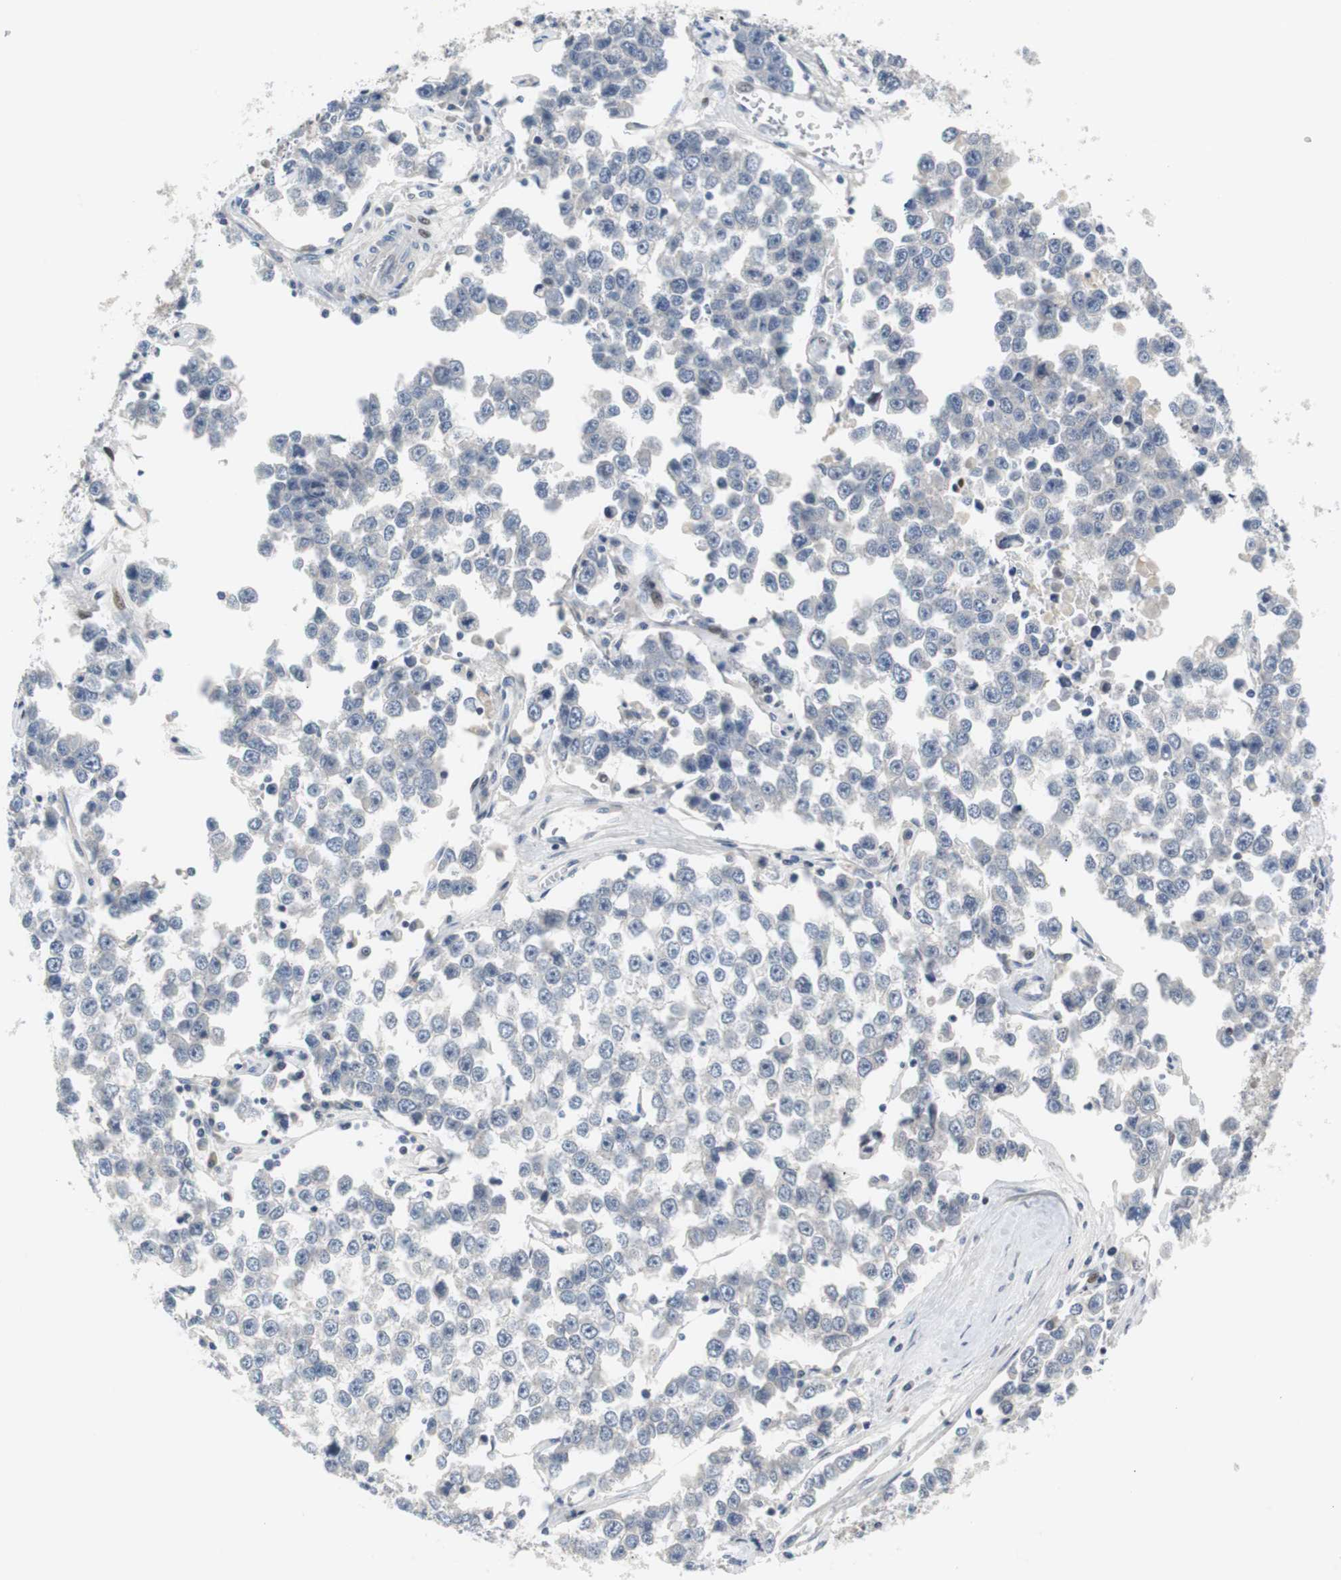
{"staining": {"intensity": "negative", "quantity": "none", "location": "none"}, "tissue": "testis cancer", "cell_type": "Tumor cells", "image_type": "cancer", "snomed": [{"axis": "morphology", "description": "Seminoma, NOS"}, {"axis": "morphology", "description": "Carcinoma, Embryonal, NOS"}, {"axis": "topography", "description": "Testis"}], "caption": "Photomicrograph shows no protein staining in tumor cells of testis cancer tissue. (DAB immunohistochemistry with hematoxylin counter stain).", "gene": "MAP2K4", "patient": {"sex": "male", "age": 52}}